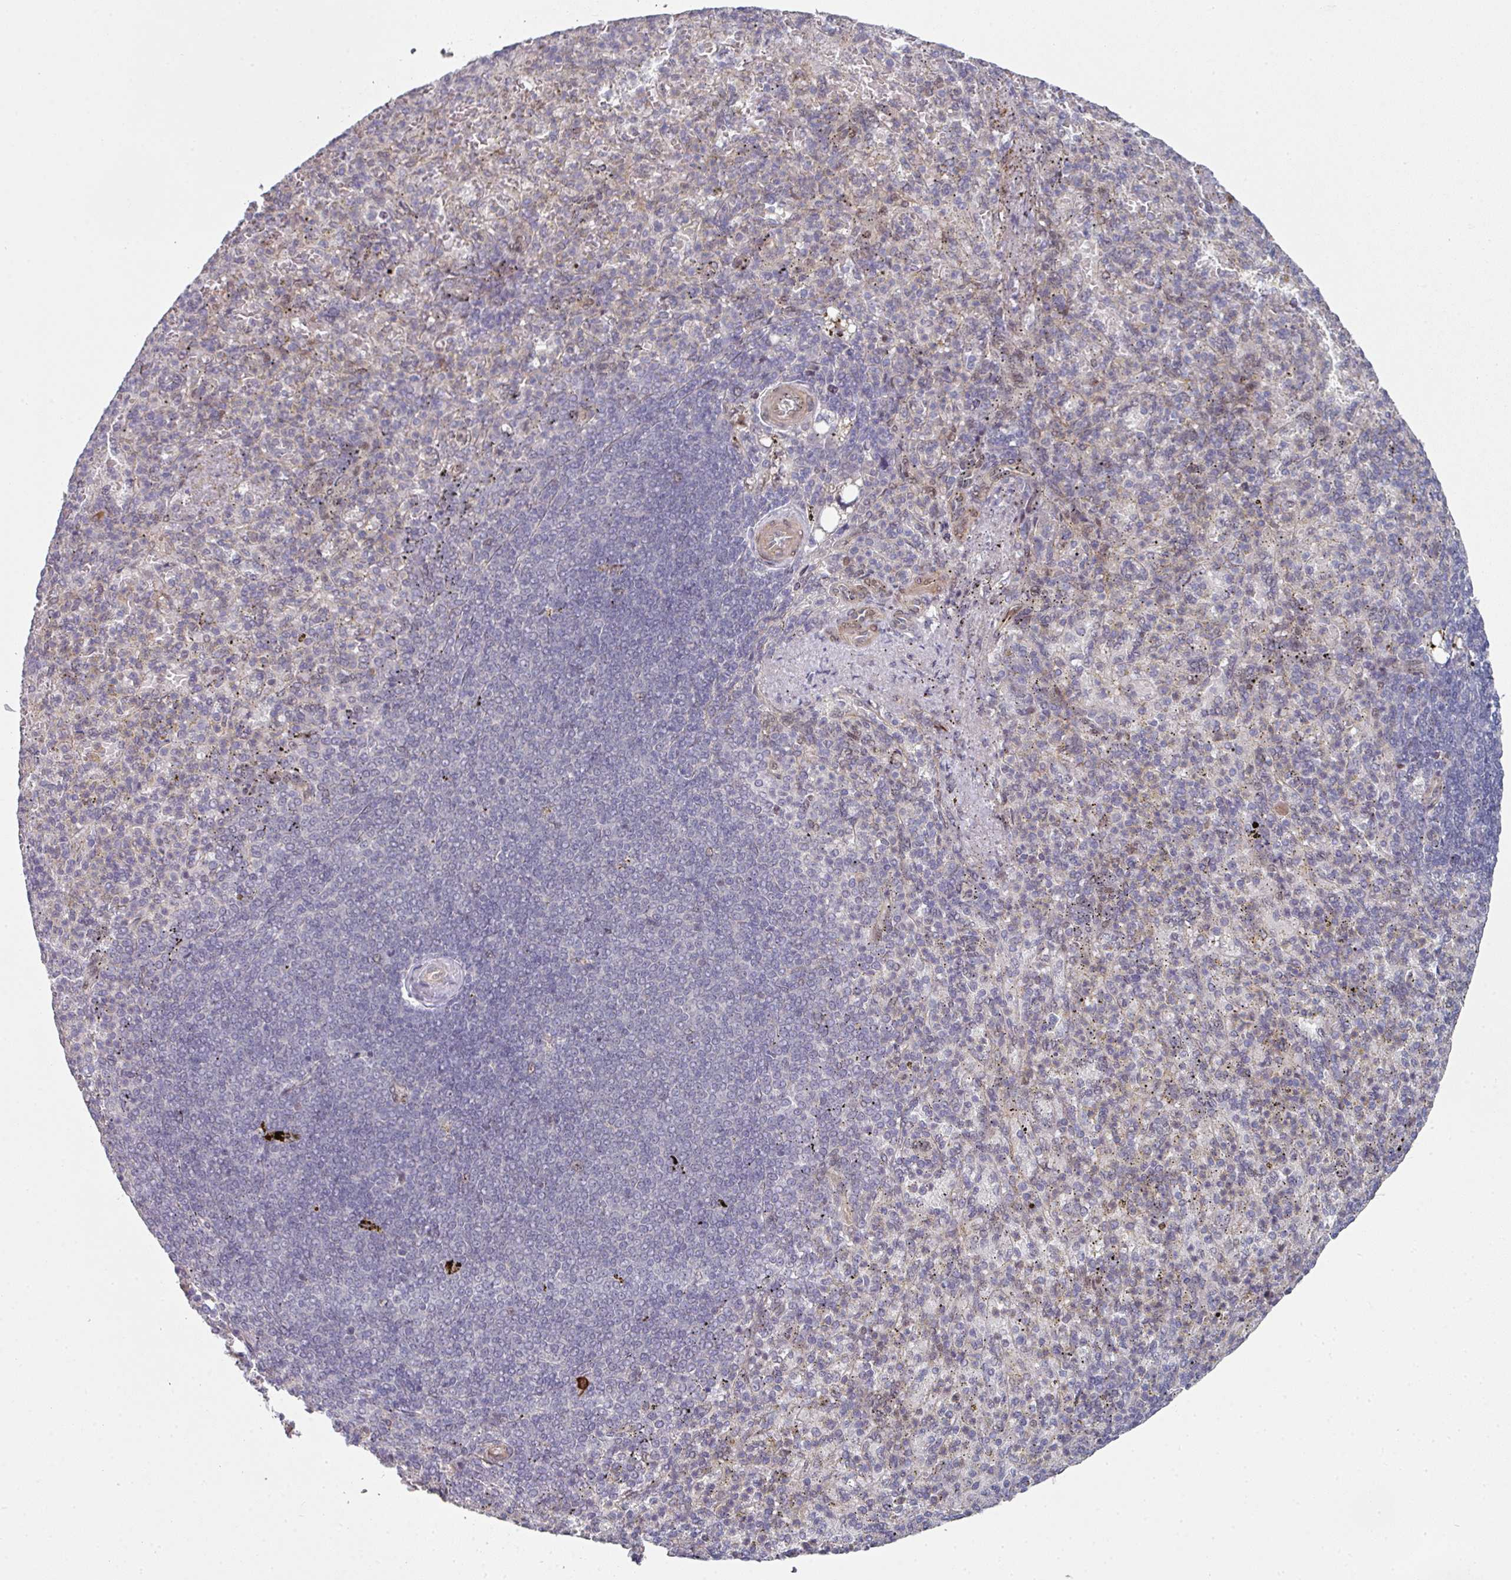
{"staining": {"intensity": "negative", "quantity": "none", "location": "none"}, "tissue": "spleen", "cell_type": "Cells in red pulp", "image_type": "normal", "snomed": [{"axis": "morphology", "description": "Normal tissue, NOS"}, {"axis": "topography", "description": "Spleen"}], "caption": "High power microscopy micrograph of an immunohistochemistry photomicrograph of unremarkable spleen, revealing no significant expression in cells in red pulp.", "gene": "TMCC1", "patient": {"sex": "female", "age": 74}}